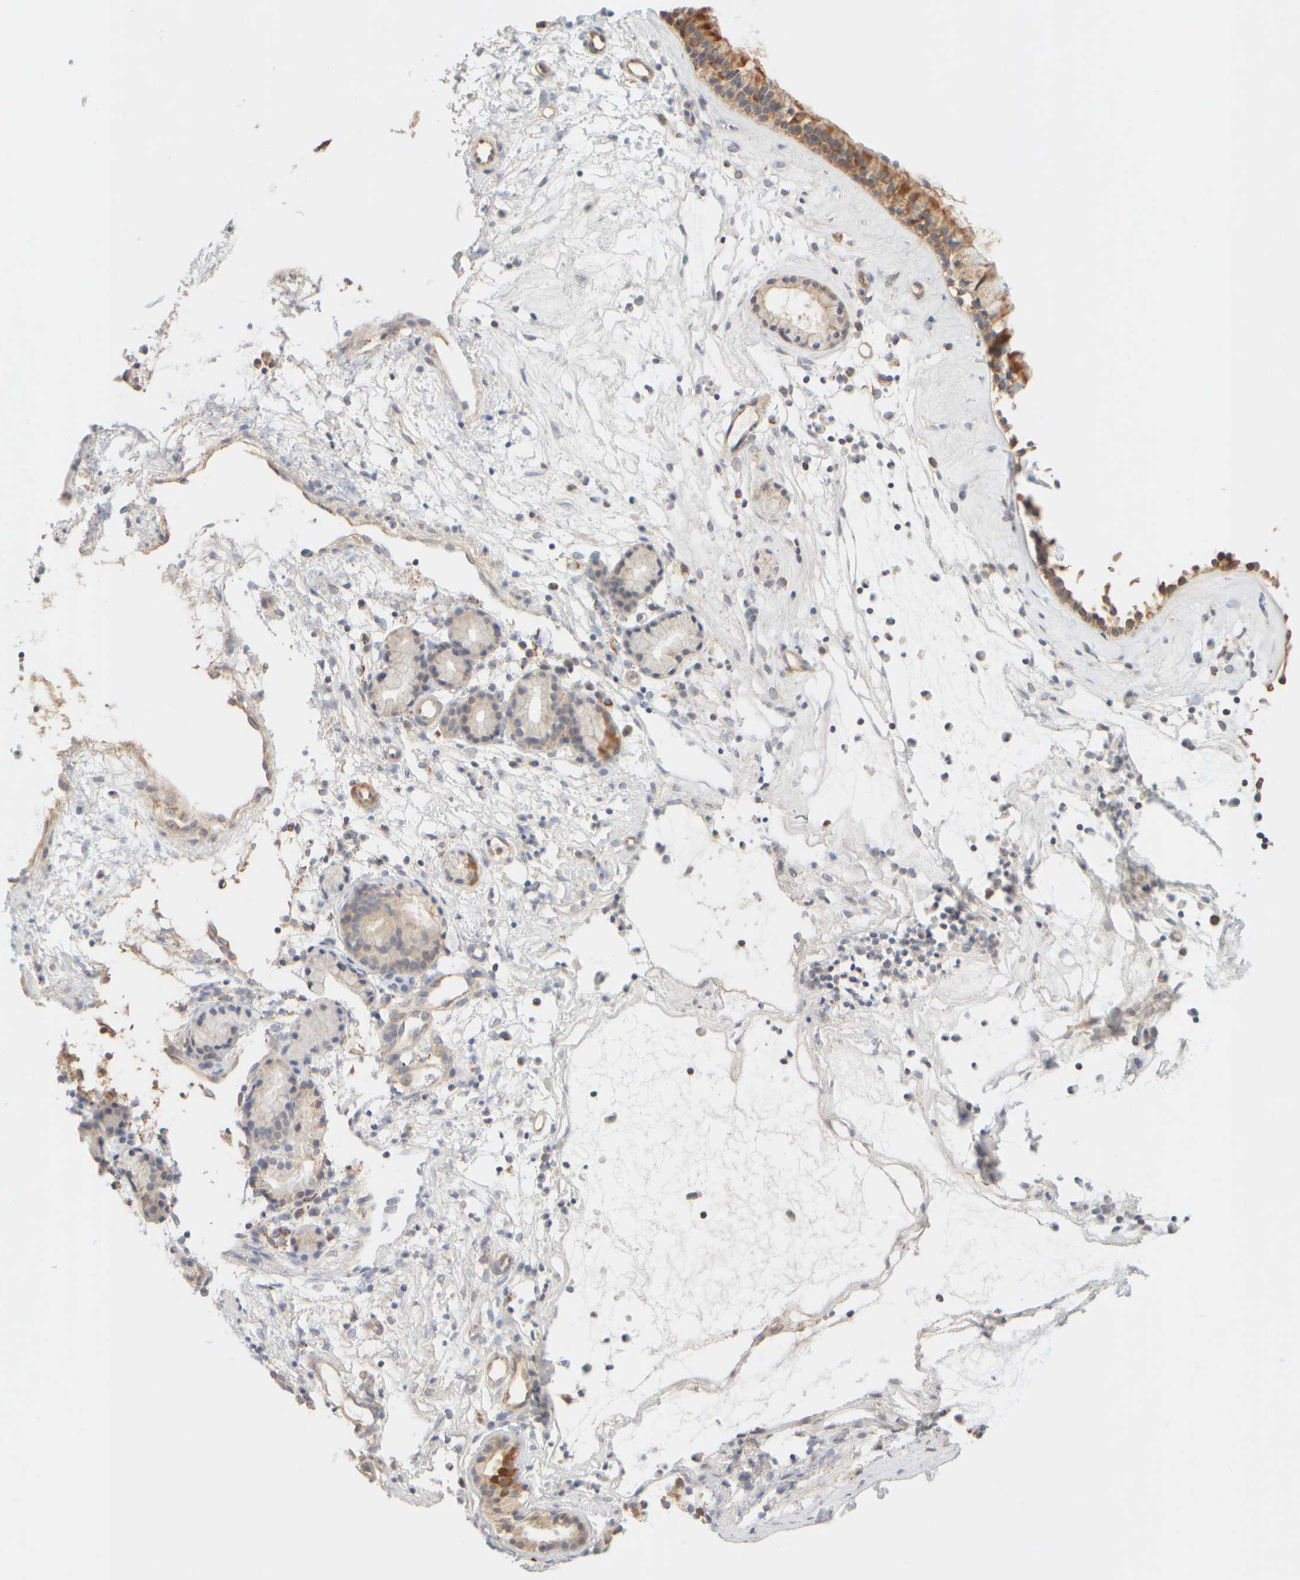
{"staining": {"intensity": "moderate", "quantity": ">75%", "location": "cytoplasmic/membranous"}, "tissue": "nasopharynx", "cell_type": "Respiratory epithelial cells", "image_type": "normal", "snomed": [{"axis": "morphology", "description": "Normal tissue, NOS"}, {"axis": "topography", "description": "Nasopharynx"}], "caption": "Immunohistochemistry image of unremarkable human nasopharynx stained for a protein (brown), which exhibits medium levels of moderate cytoplasmic/membranous positivity in about >75% of respiratory epithelial cells.", "gene": "APBB2", "patient": {"sex": "female", "age": 42}}